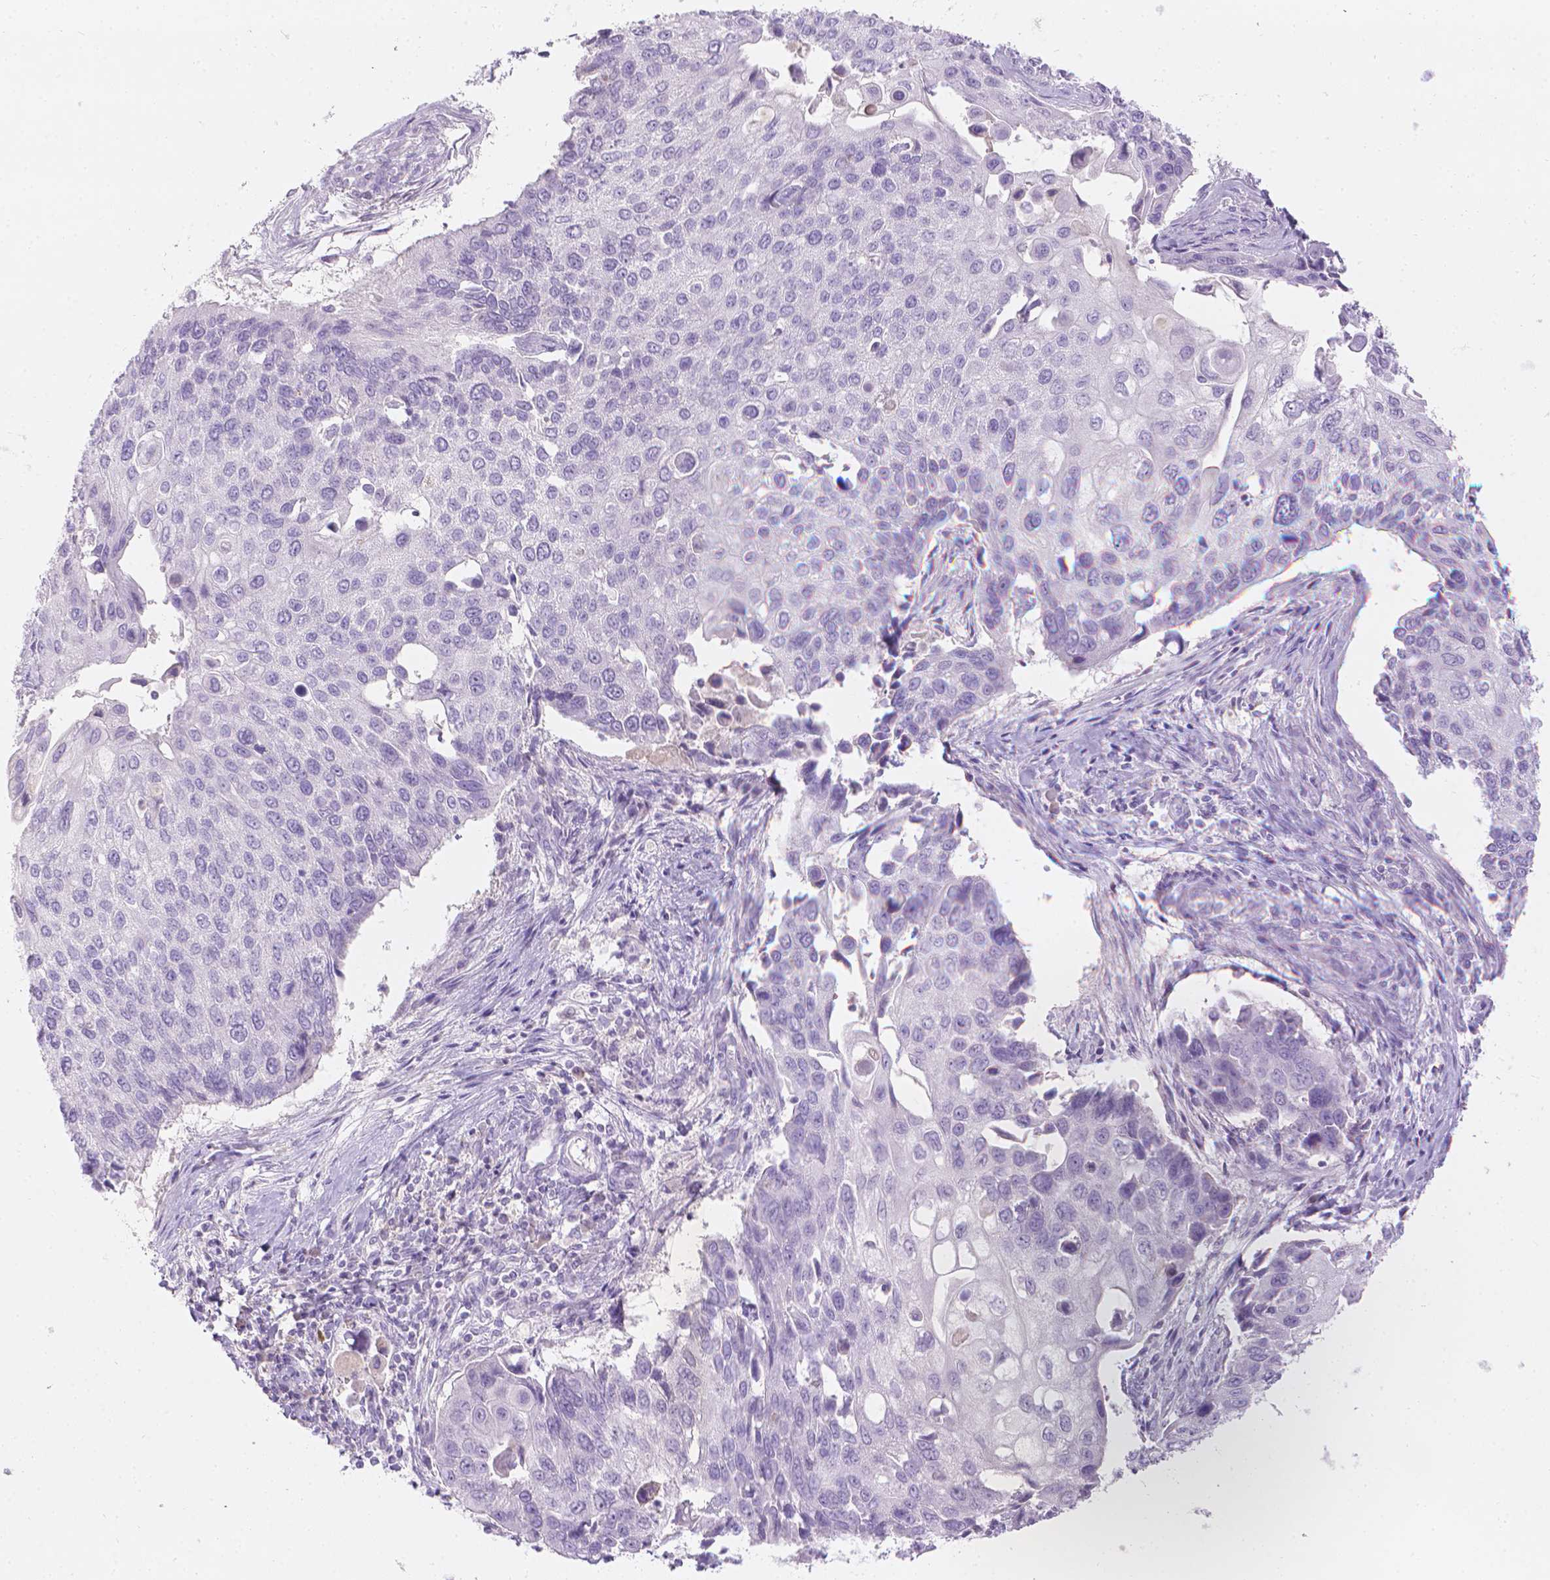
{"staining": {"intensity": "negative", "quantity": "none", "location": "none"}, "tissue": "lung cancer", "cell_type": "Tumor cells", "image_type": "cancer", "snomed": [{"axis": "morphology", "description": "Squamous cell carcinoma, NOS"}, {"axis": "morphology", "description": "Squamous cell carcinoma, metastatic, NOS"}, {"axis": "topography", "description": "Lung"}], "caption": "An image of lung metastatic squamous cell carcinoma stained for a protein displays no brown staining in tumor cells.", "gene": "GAL3ST2", "patient": {"sex": "male", "age": 63}}